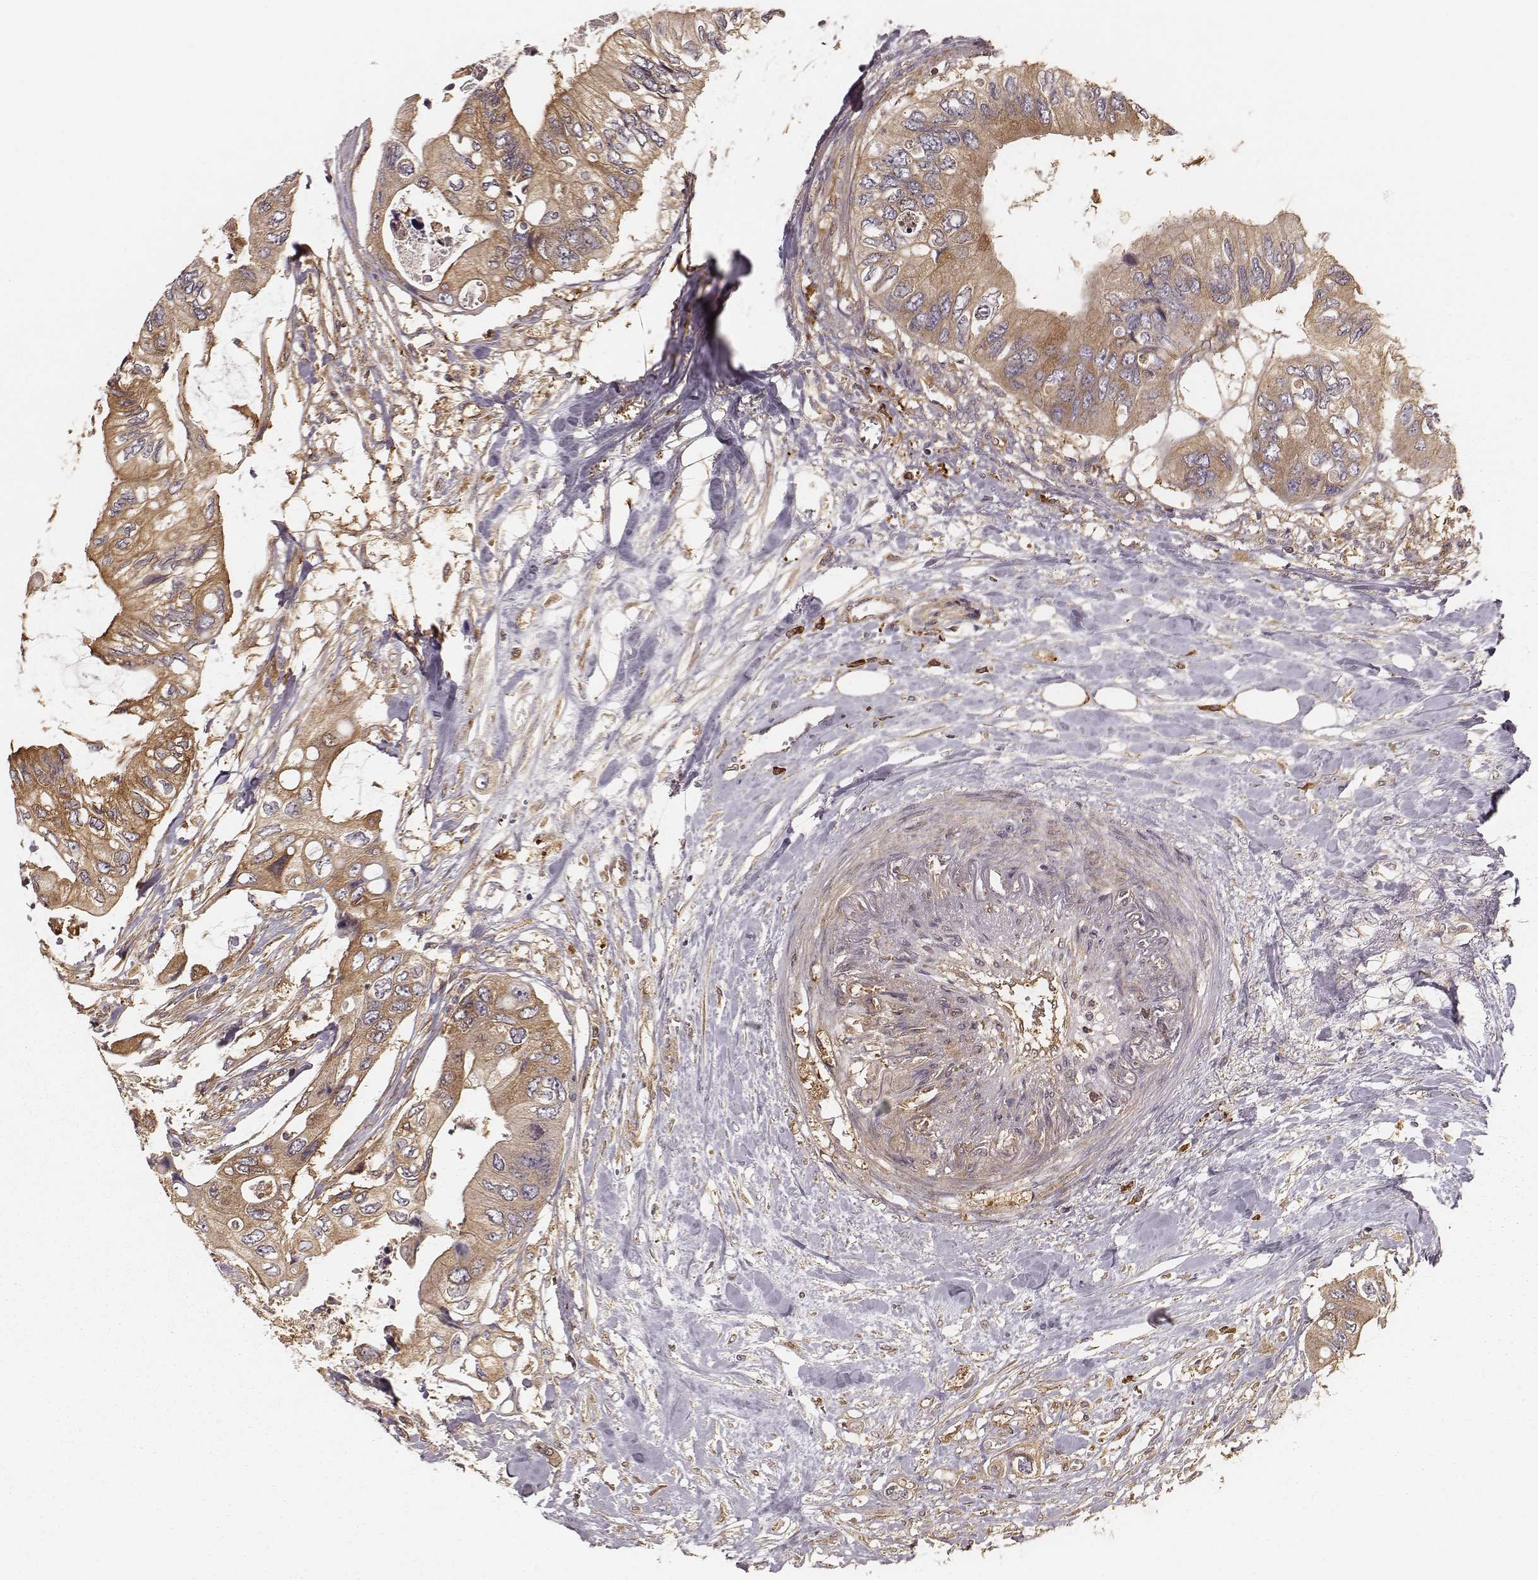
{"staining": {"intensity": "moderate", "quantity": ">75%", "location": "cytoplasmic/membranous"}, "tissue": "colorectal cancer", "cell_type": "Tumor cells", "image_type": "cancer", "snomed": [{"axis": "morphology", "description": "Adenocarcinoma, NOS"}, {"axis": "topography", "description": "Rectum"}], "caption": "Immunohistochemistry micrograph of neoplastic tissue: colorectal adenocarcinoma stained using immunohistochemistry displays medium levels of moderate protein expression localized specifically in the cytoplasmic/membranous of tumor cells, appearing as a cytoplasmic/membranous brown color.", "gene": "CARS1", "patient": {"sex": "male", "age": 63}}